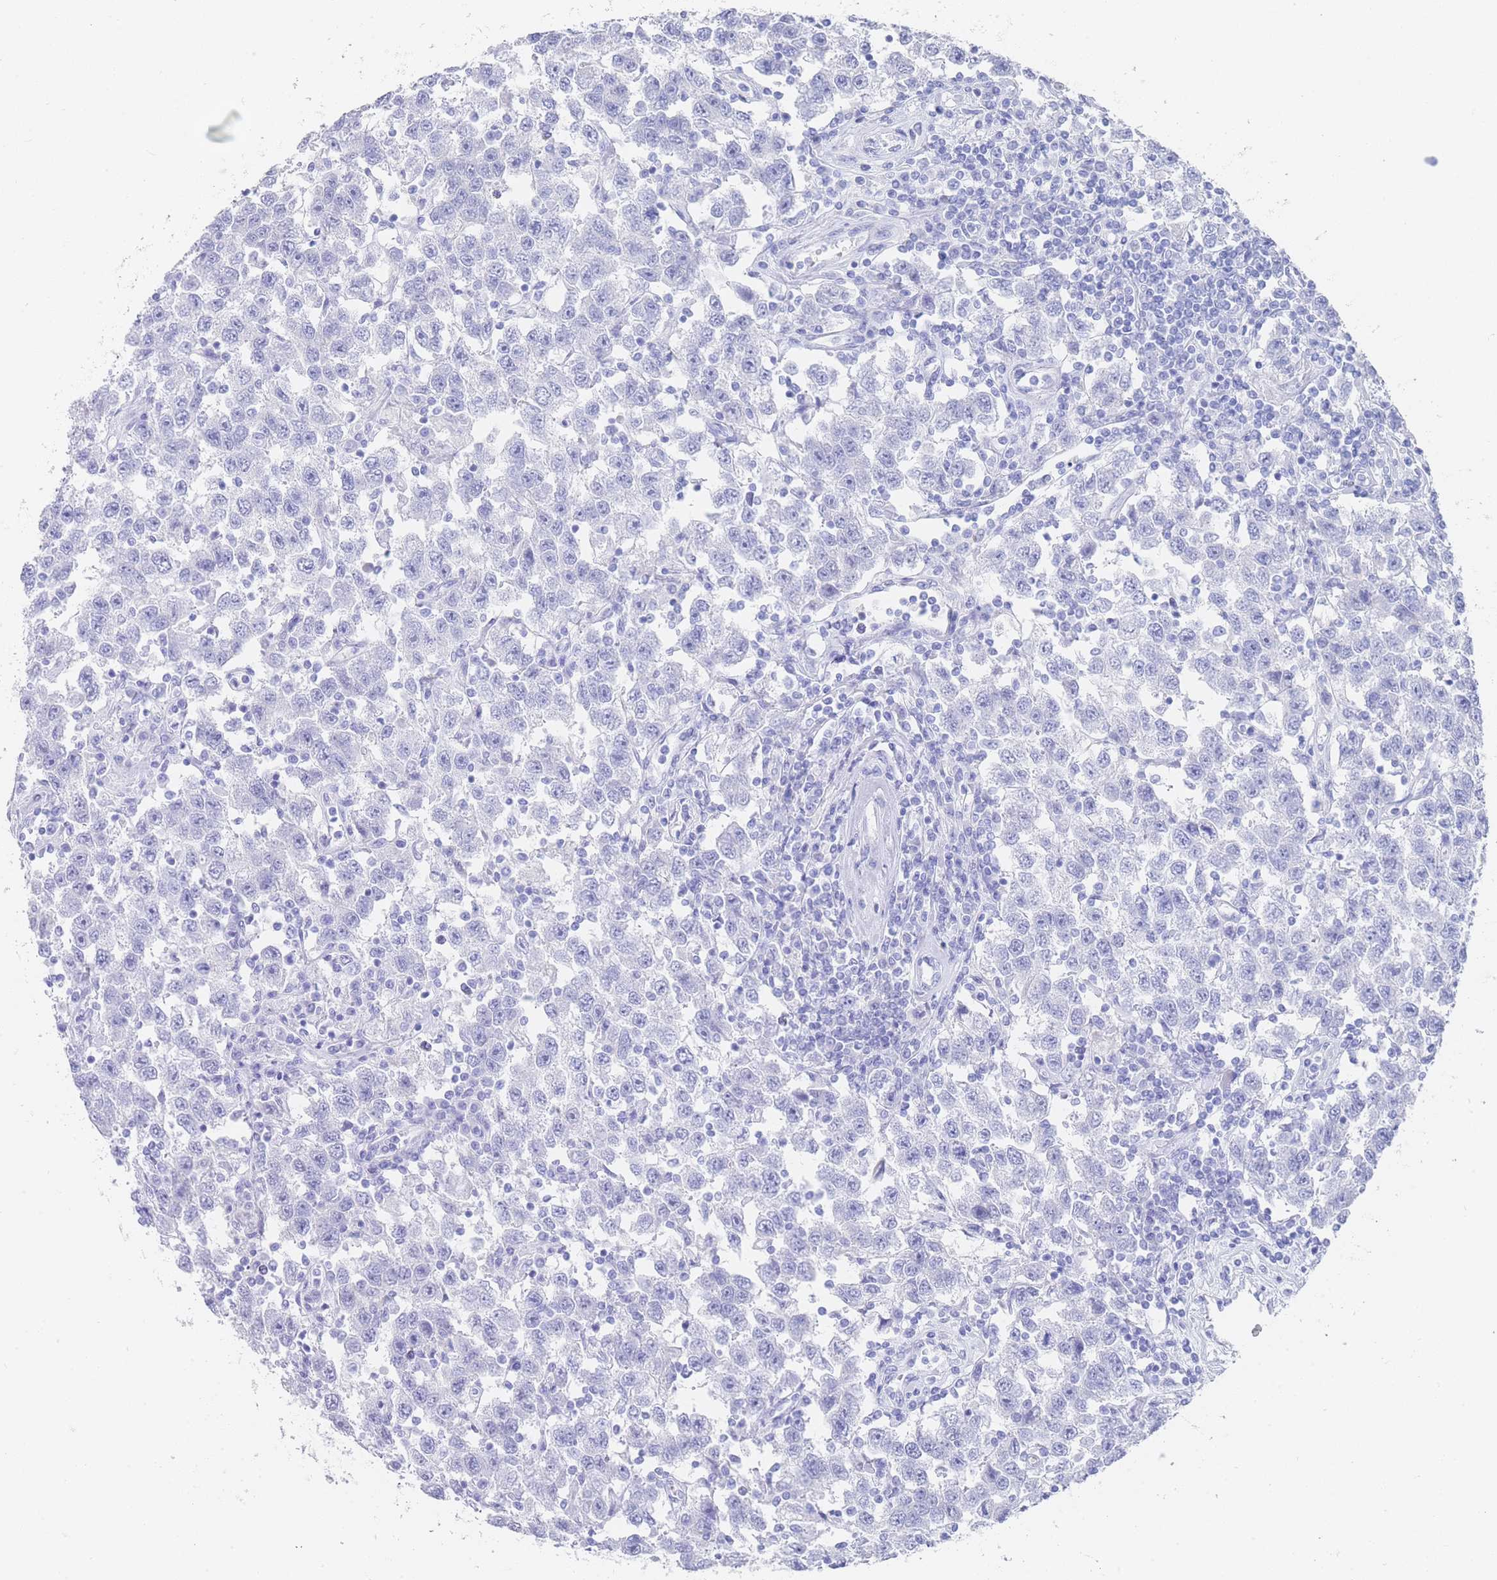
{"staining": {"intensity": "negative", "quantity": "none", "location": "none"}, "tissue": "testis cancer", "cell_type": "Tumor cells", "image_type": "cancer", "snomed": [{"axis": "morphology", "description": "Seminoma, NOS"}, {"axis": "topography", "description": "Testis"}], "caption": "An immunohistochemistry (IHC) photomicrograph of seminoma (testis) is shown. There is no staining in tumor cells of seminoma (testis). Brightfield microscopy of IHC stained with DAB (3,3'-diaminobenzidine) (brown) and hematoxylin (blue), captured at high magnification.", "gene": "LRRC37A", "patient": {"sex": "male", "age": 41}}